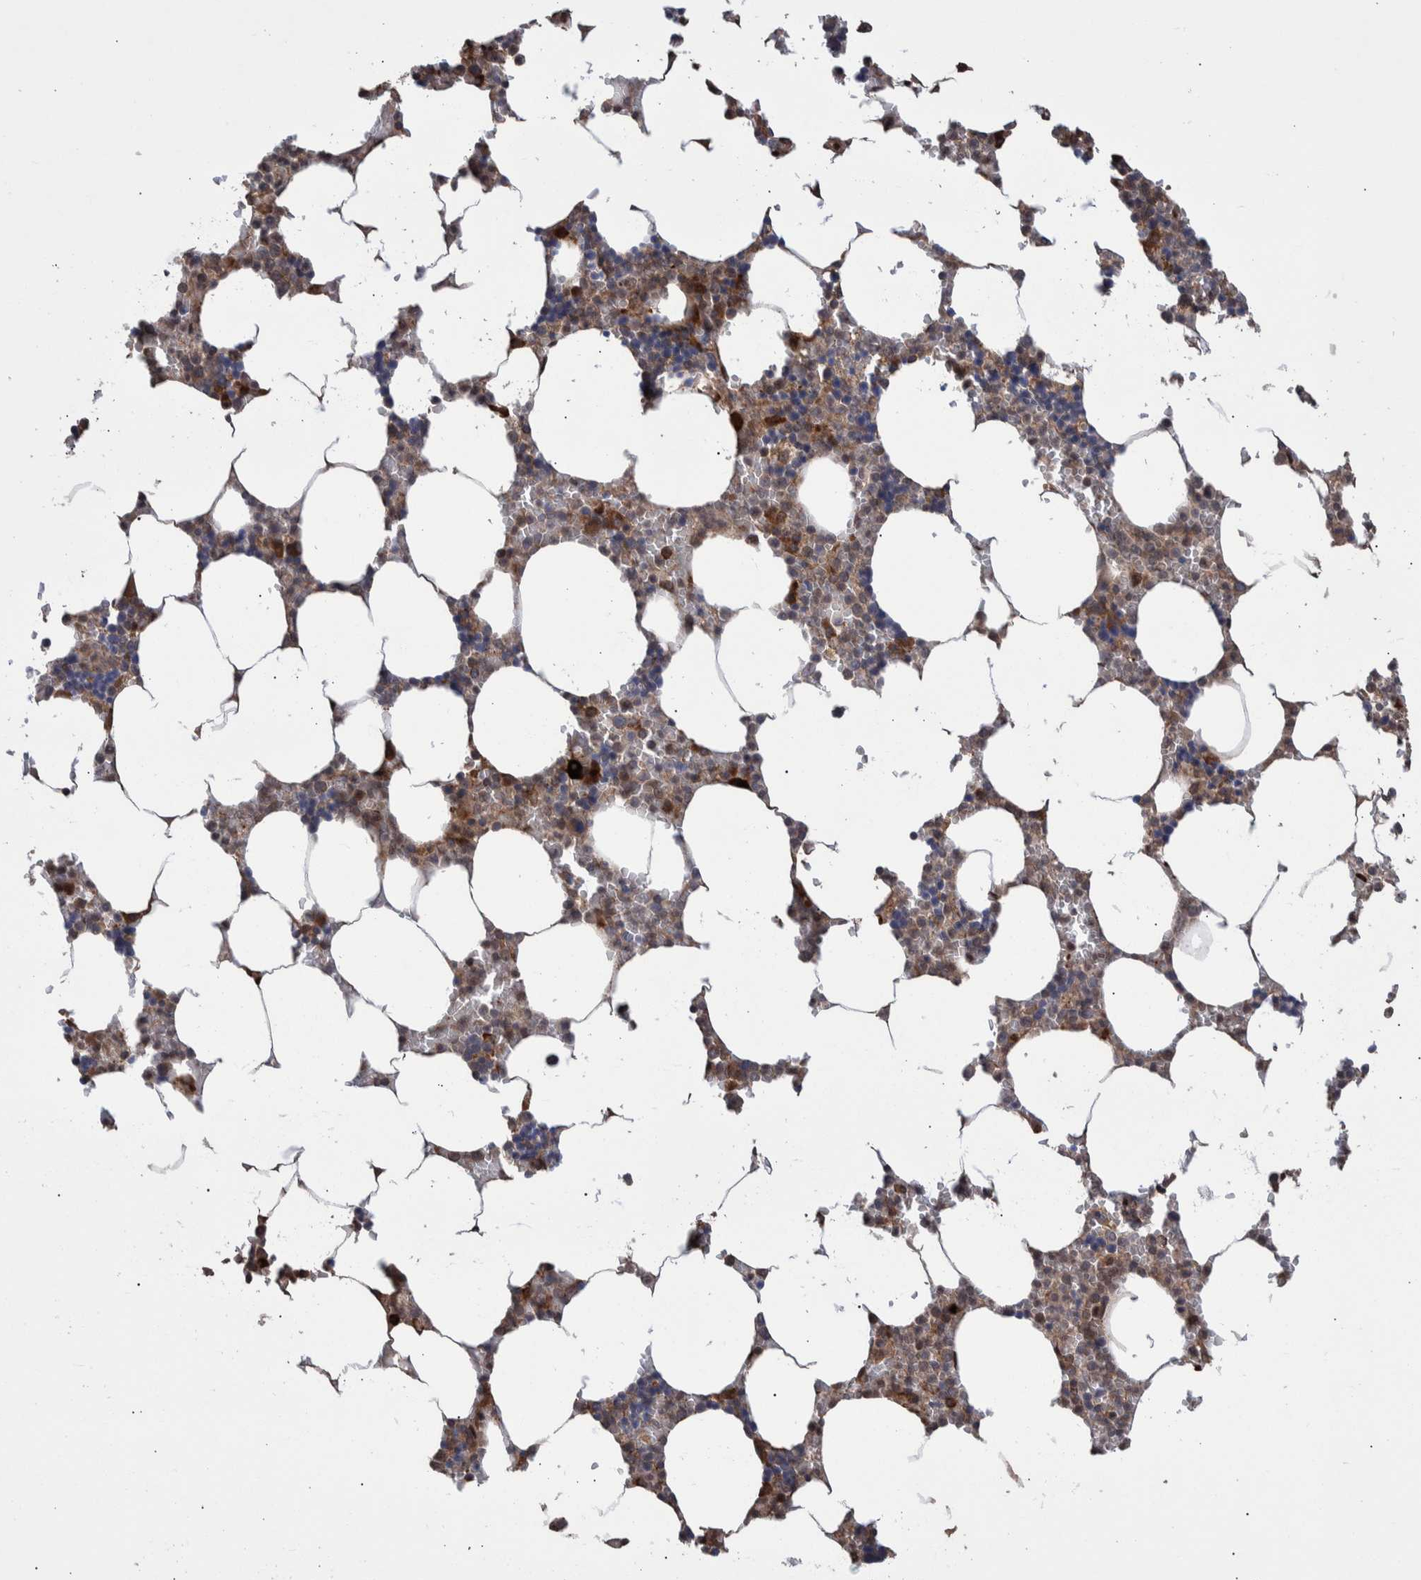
{"staining": {"intensity": "strong", "quantity": "<25%", "location": "cytoplasmic/membranous,nuclear"}, "tissue": "bone marrow", "cell_type": "Hematopoietic cells", "image_type": "normal", "snomed": [{"axis": "morphology", "description": "Normal tissue, NOS"}, {"axis": "topography", "description": "Bone marrow"}], "caption": "Normal bone marrow demonstrates strong cytoplasmic/membranous,nuclear staining in approximately <25% of hematopoietic cells.", "gene": "SHISA6", "patient": {"sex": "male", "age": 70}}